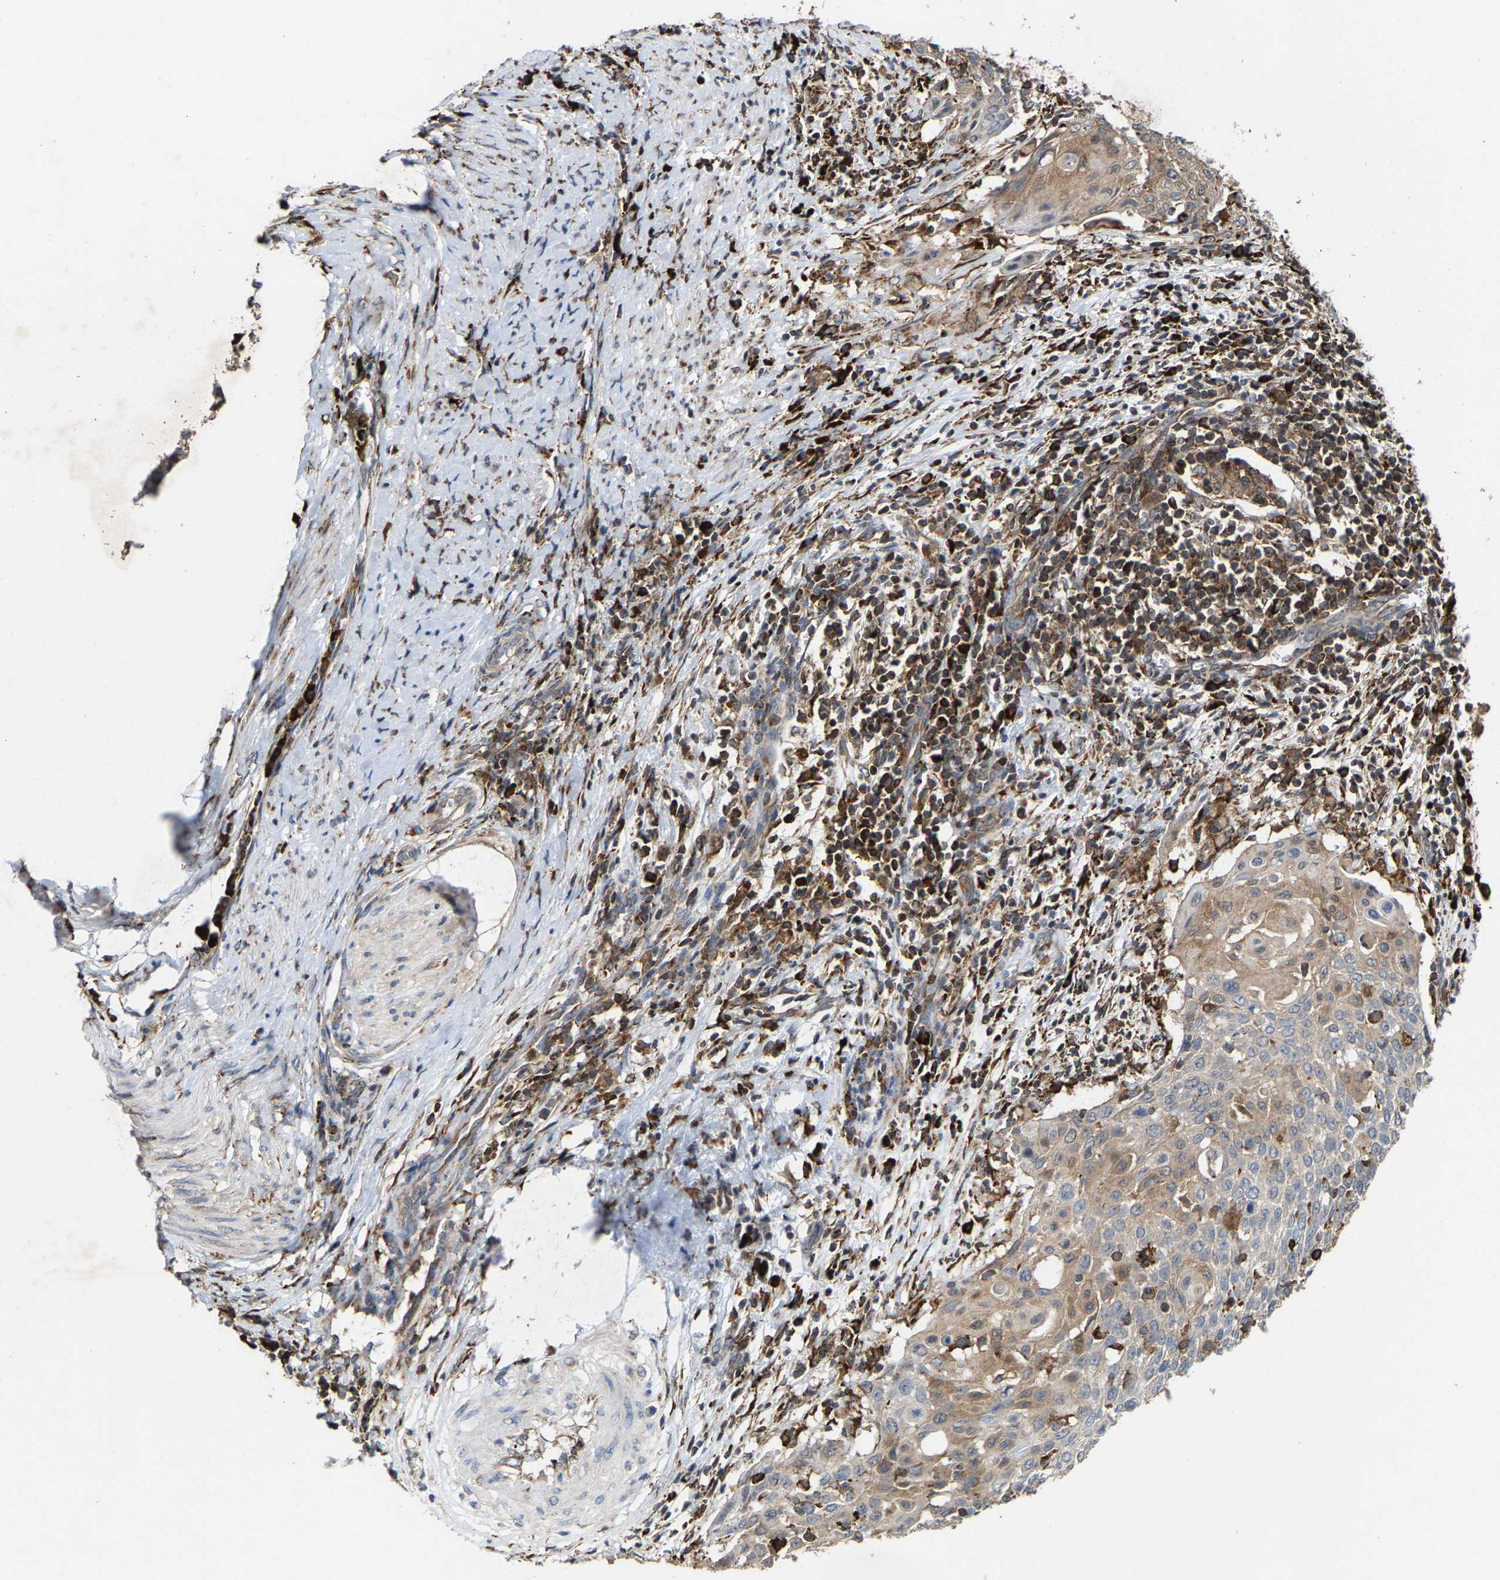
{"staining": {"intensity": "weak", "quantity": "<25%", "location": "cytoplasmic/membranous"}, "tissue": "cervical cancer", "cell_type": "Tumor cells", "image_type": "cancer", "snomed": [{"axis": "morphology", "description": "Squamous cell carcinoma, NOS"}, {"axis": "topography", "description": "Cervix"}], "caption": "Tumor cells show no significant positivity in cervical cancer (squamous cell carcinoma).", "gene": "FGD3", "patient": {"sex": "female", "age": 39}}